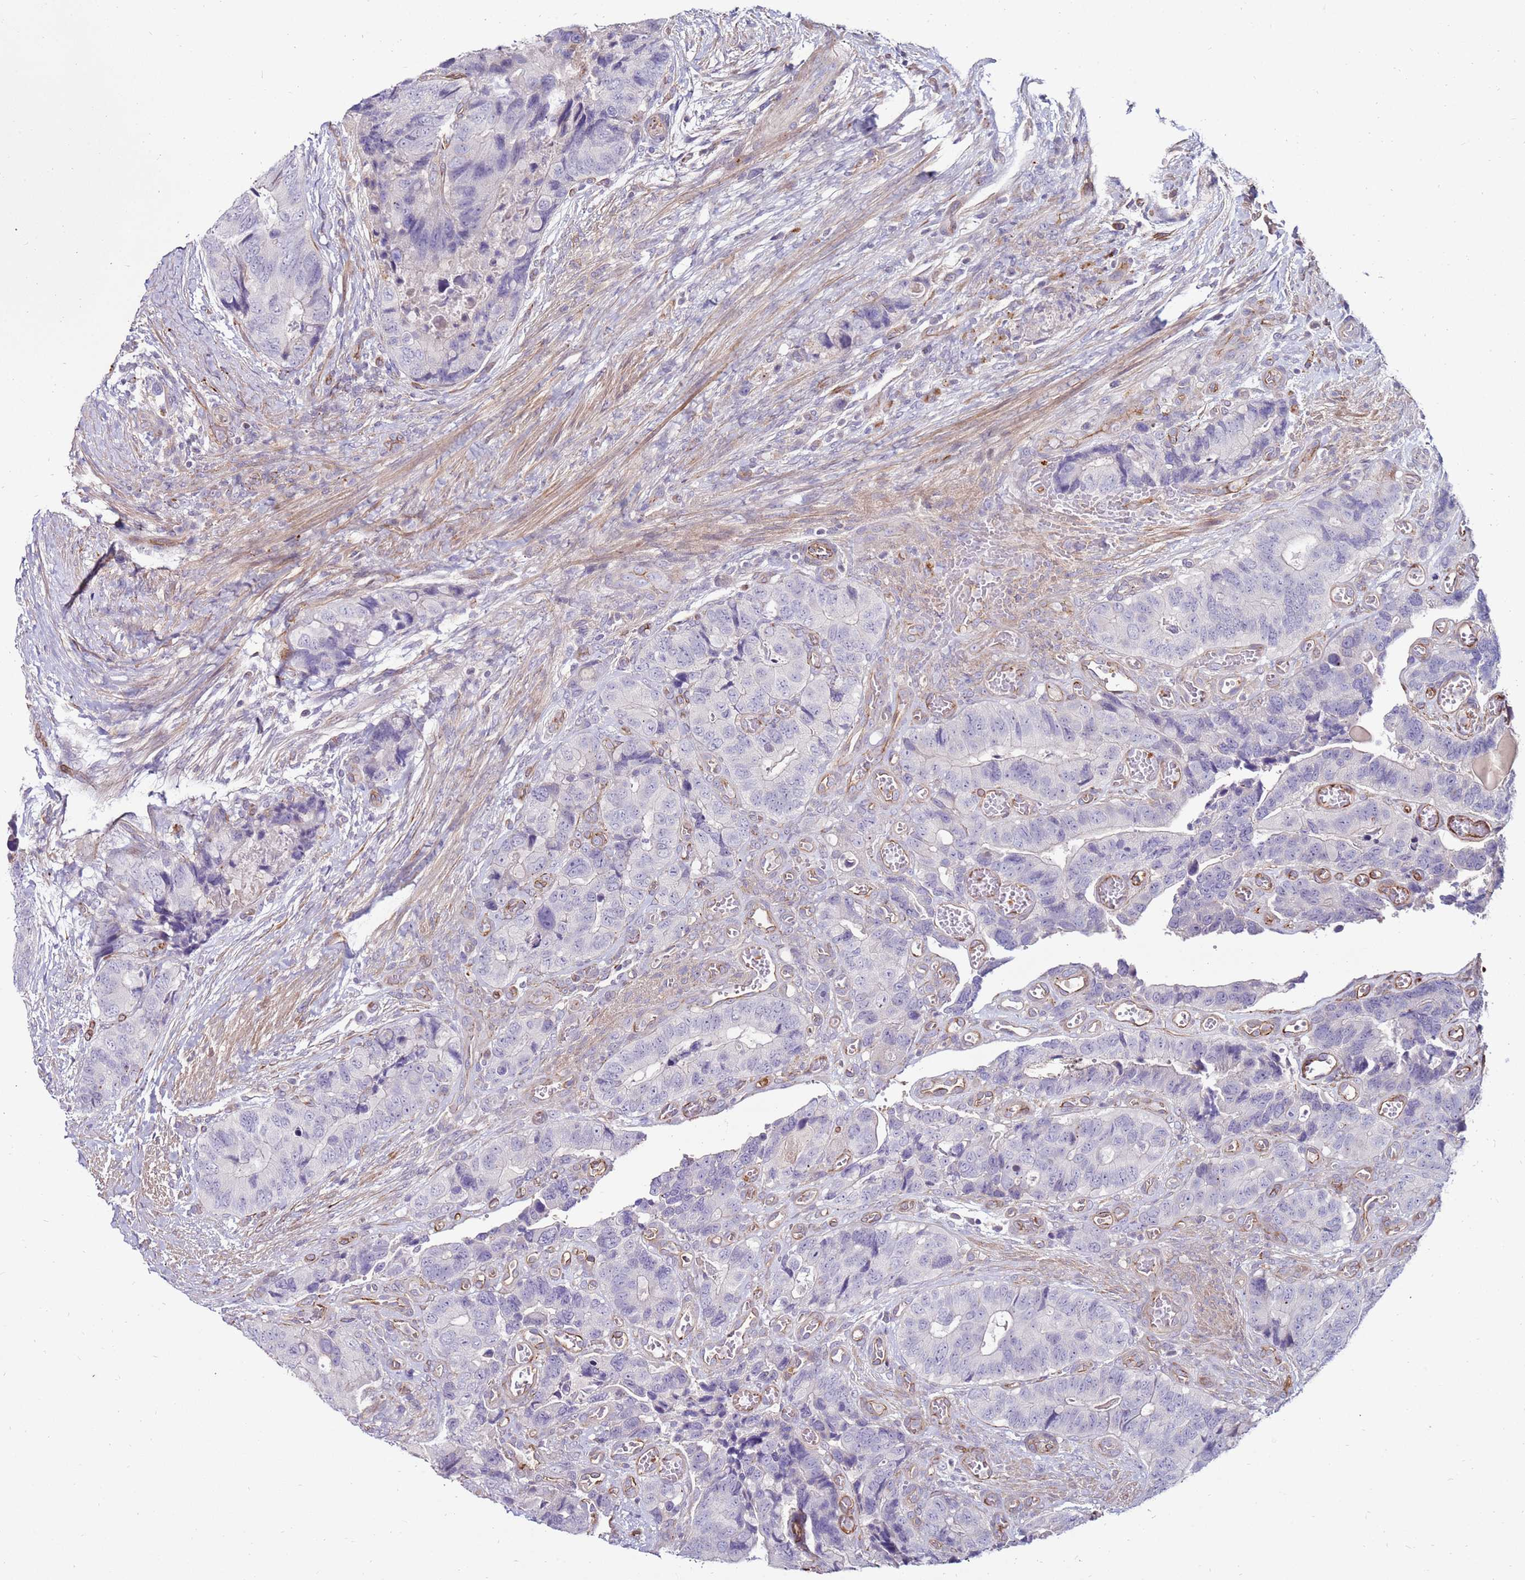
{"staining": {"intensity": "negative", "quantity": "none", "location": "none"}, "tissue": "colorectal cancer", "cell_type": "Tumor cells", "image_type": "cancer", "snomed": [{"axis": "morphology", "description": "Adenocarcinoma, NOS"}, {"axis": "topography", "description": "Colon"}], "caption": "The histopathology image demonstrates no significant positivity in tumor cells of colorectal cancer (adenocarcinoma).", "gene": "CLEC4M", "patient": {"sex": "male", "age": 84}}